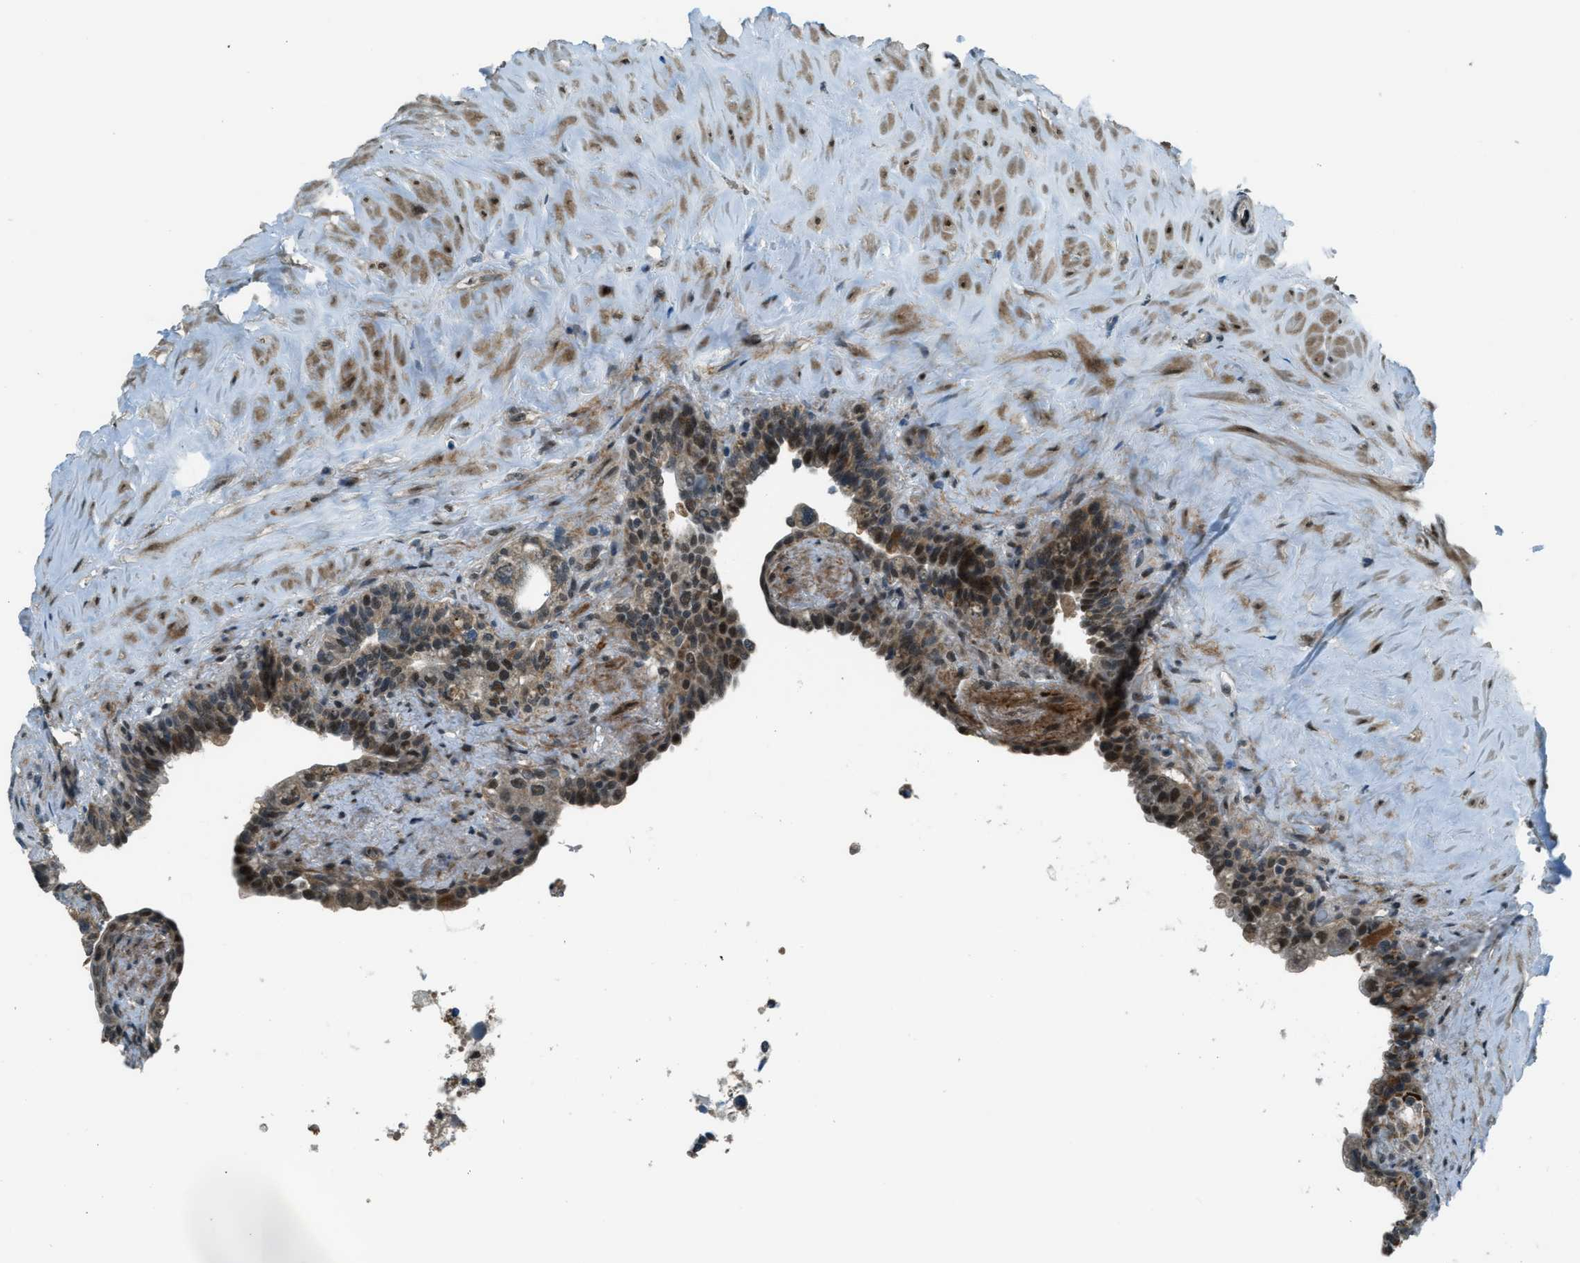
{"staining": {"intensity": "moderate", "quantity": "25%-75%", "location": "cytoplasmic/membranous,nuclear"}, "tissue": "seminal vesicle", "cell_type": "Glandular cells", "image_type": "normal", "snomed": [{"axis": "morphology", "description": "Normal tissue, NOS"}, {"axis": "topography", "description": "Seminal veicle"}], "caption": "Seminal vesicle stained with a brown dye exhibits moderate cytoplasmic/membranous,nuclear positive positivity in approximately 25%-75% of glandular cells.", "gene": "NPEPL1", "patient": {"sex": "male", "age": 63}}